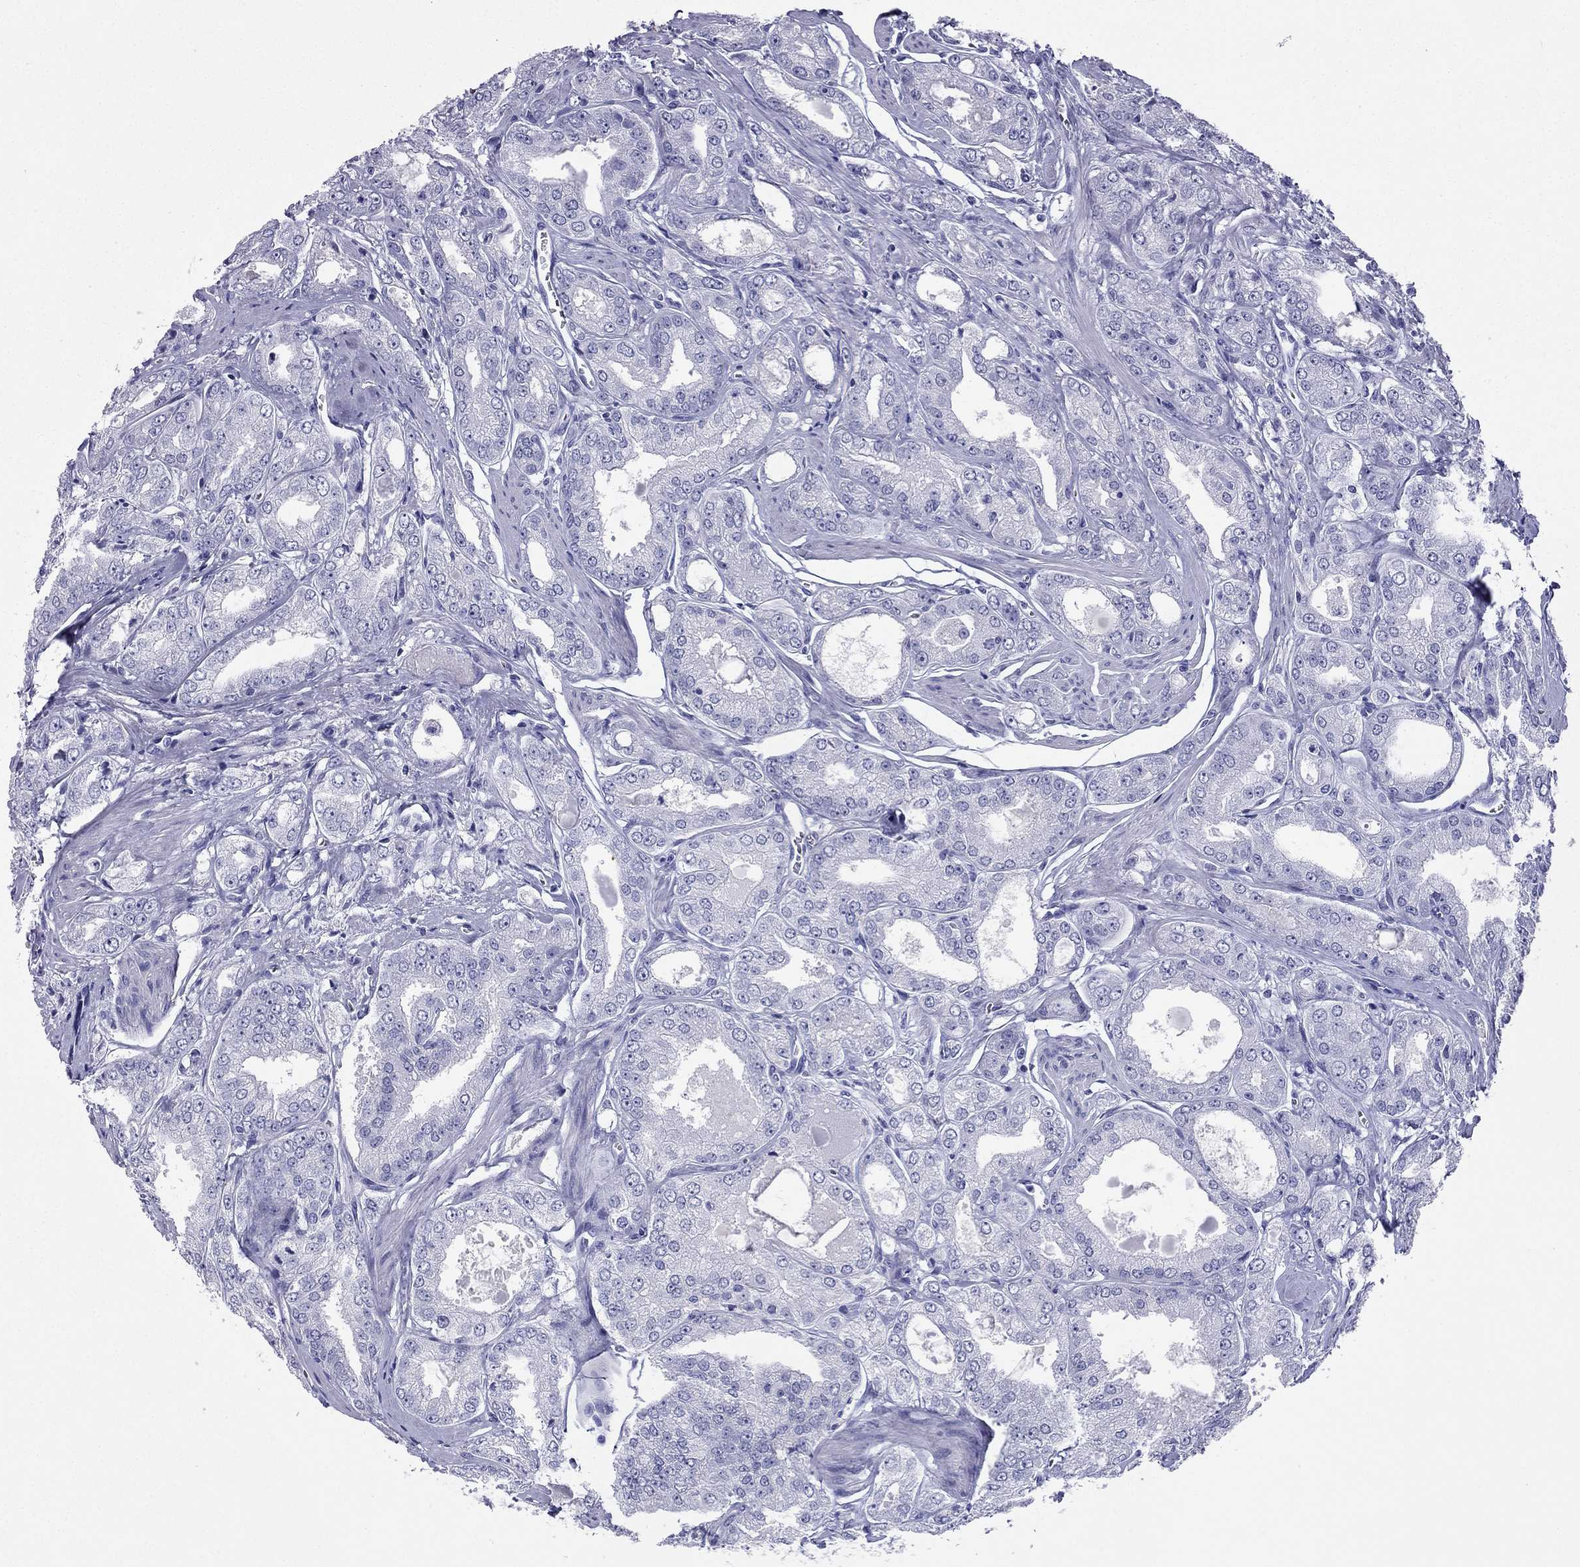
{"staining": {"intensity": "negative", "quantity": "none", "location": "none"}, "tissue": "prostate cancer", "cell_type": "Tumor cells", "image_type": "cancer", "snomed": [{"axis": "morphology", "description": "Adenocarcinoma, NOS"}, {"axis": "morphology", "description": "Adenocarcinoma, High grade"}, {"axis": "topography", "description": "Prostate"}], "caption": "This photomicrograph is of prostate adenocarcinoma (high-grade) stained with IHC to label a protein in brown with the nuclei are counter-stained blue. There is no positivity in tumor cells.", "gene": "NPTX1", "patient": {"sex": "male", "age": 70}}